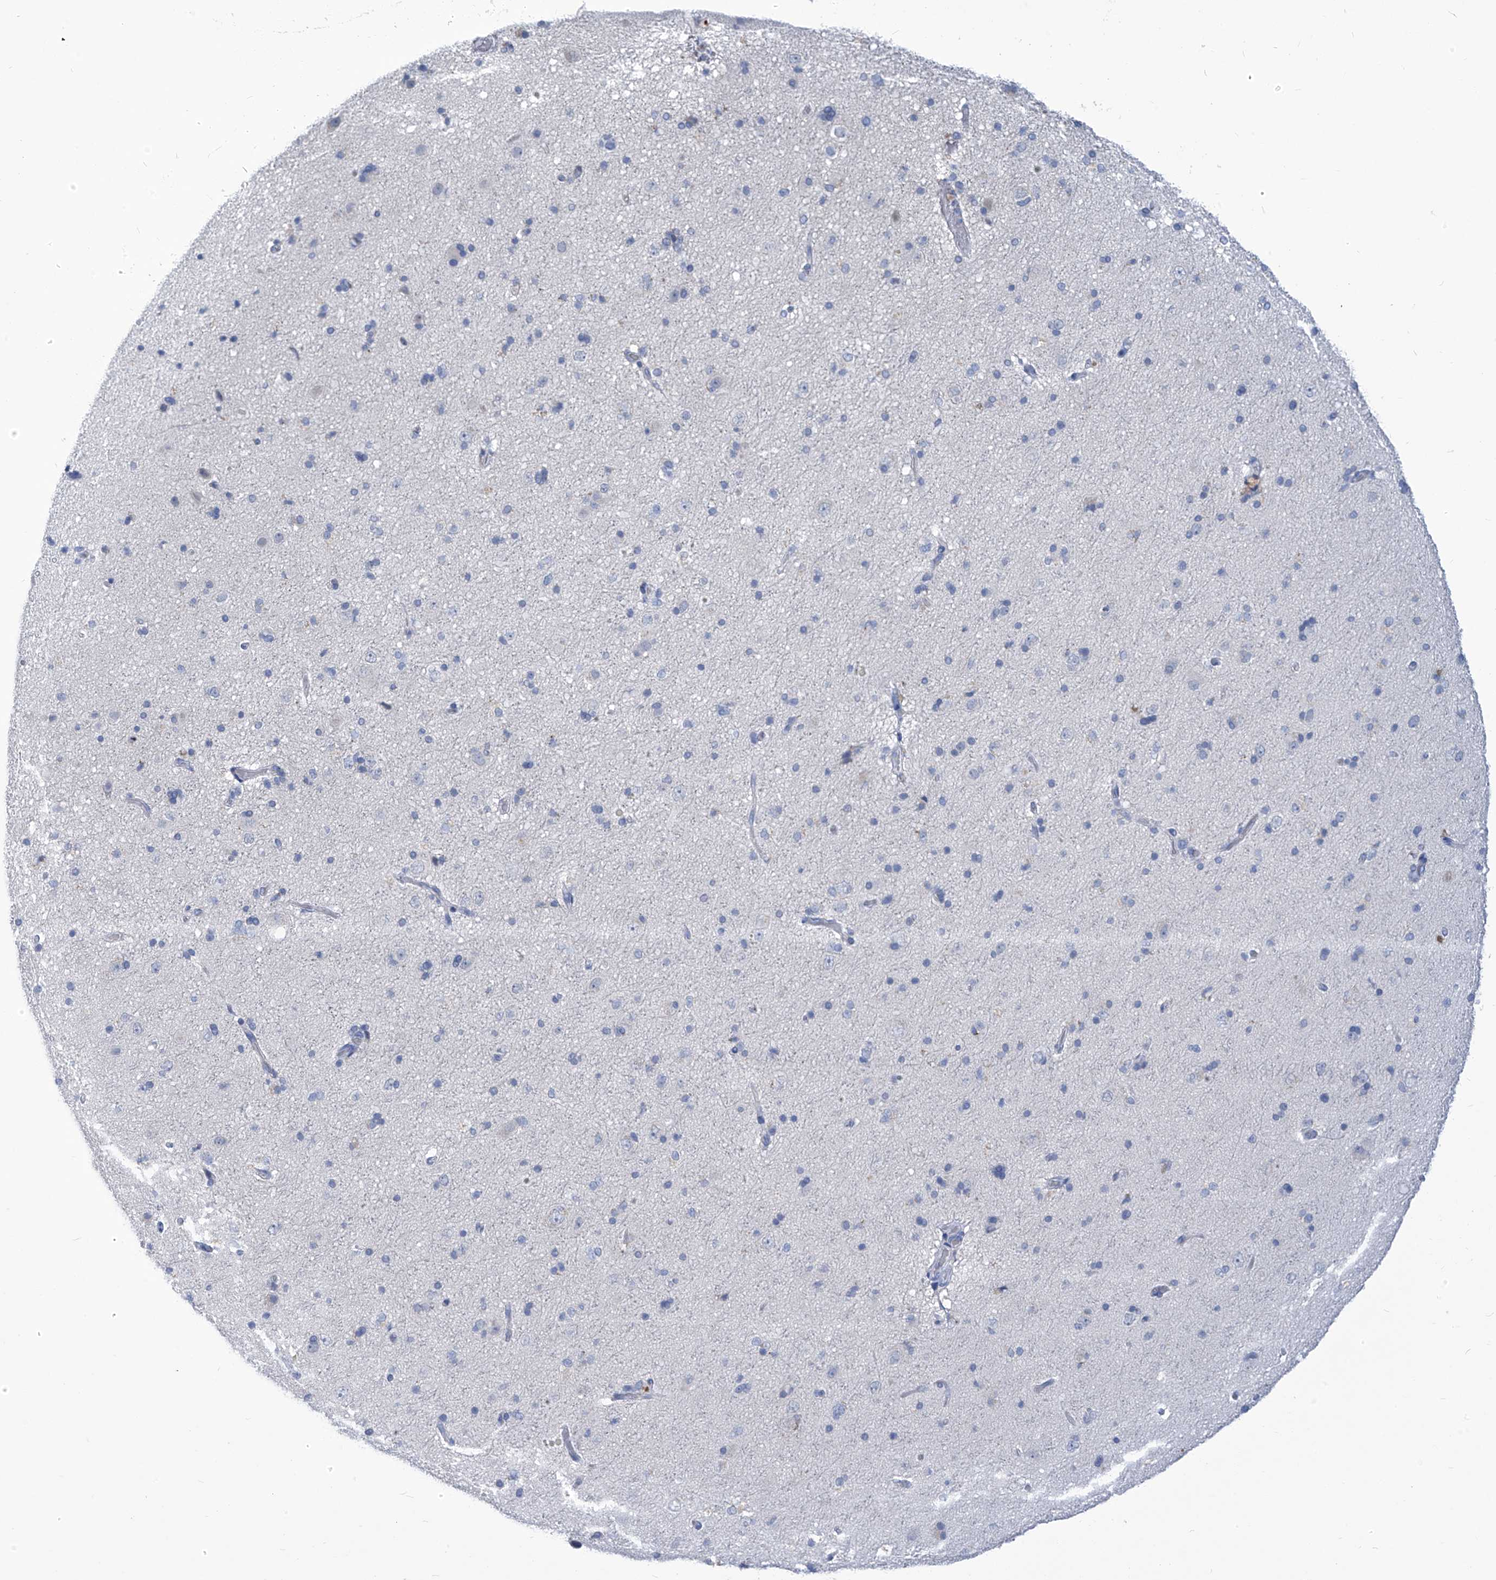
{"staining": {"intensity": "negative", "quantity": "none", "location": "none"}, "tissue": "cerebral cortex", "cell_type": "Endothelial cells", "image_type": "normal", "snomed": [{"axis": "morphology", "description": "Normal tissue, NOS"}, {"axis": "topography", "description": "Cerebral cortex"}], "caption": "Immunohistochemistry (IHC) photomicrograph of benign cerebral cortex: human cerebral cortex stained with DAB shows no significant protein staining in endothelial cells.", "gene": "IBA57", "patient": {"sex": "male", "age": 34}}